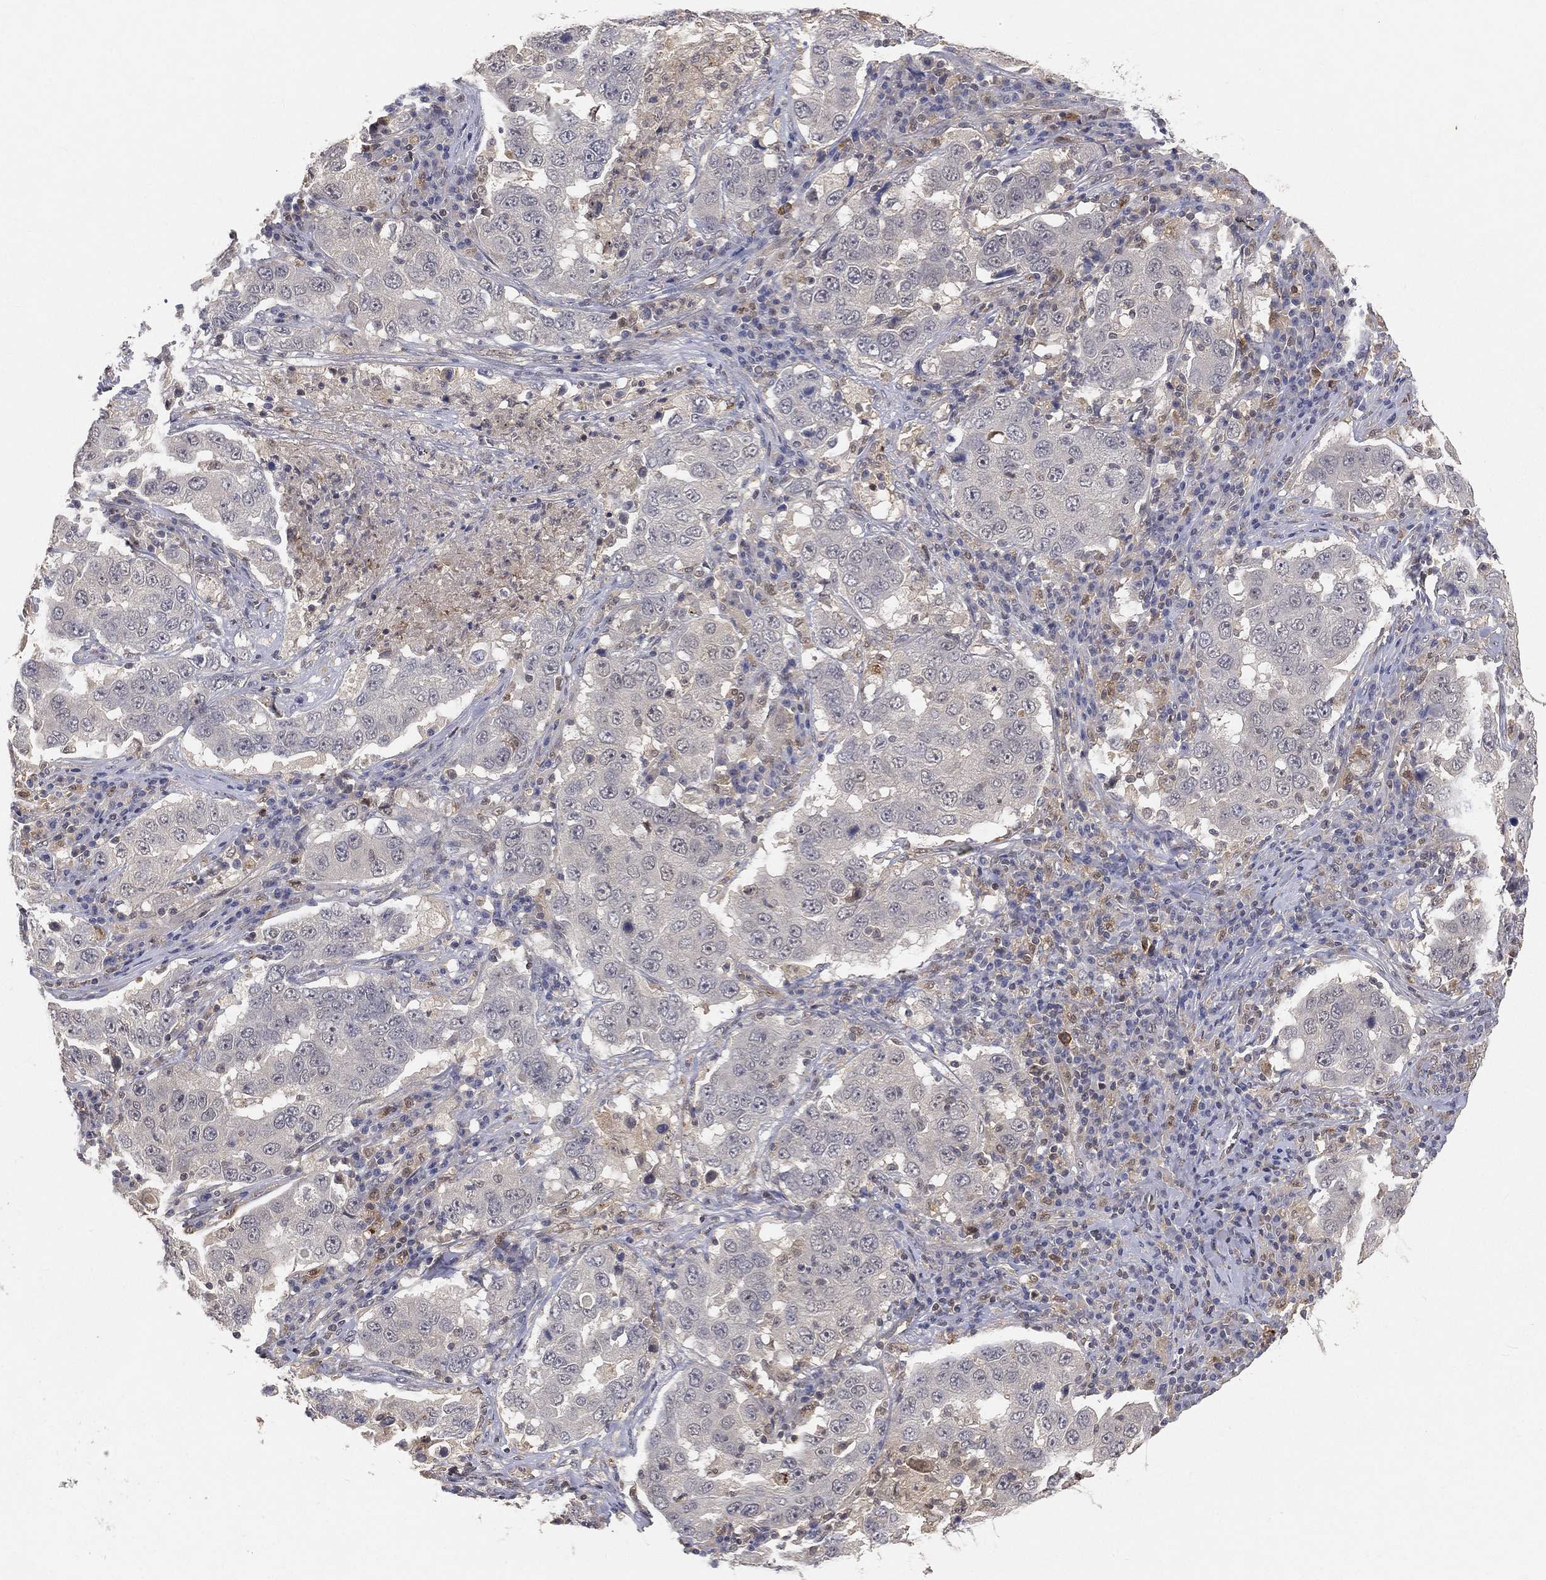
{"staining": {"intensity": "negative", "quantity": "none", "location": "none"}, "tissue": "lung cancer", "cell_type": "Tumor cells", "image_type": "cancer", "snomed": [{"axis": "morphology", "description": "Adenocarcinoma, NOS"}, {"axis": "topography", "description": "Lung"}], "caption": "An immunohistochemistry micrograph of adenocarcinoma (lung) is shown. There is no staining in tumor cells of adenocarcinoma (lung).", "gene": "MAPK1", "patient": {"sex": "male", "age": 73}}